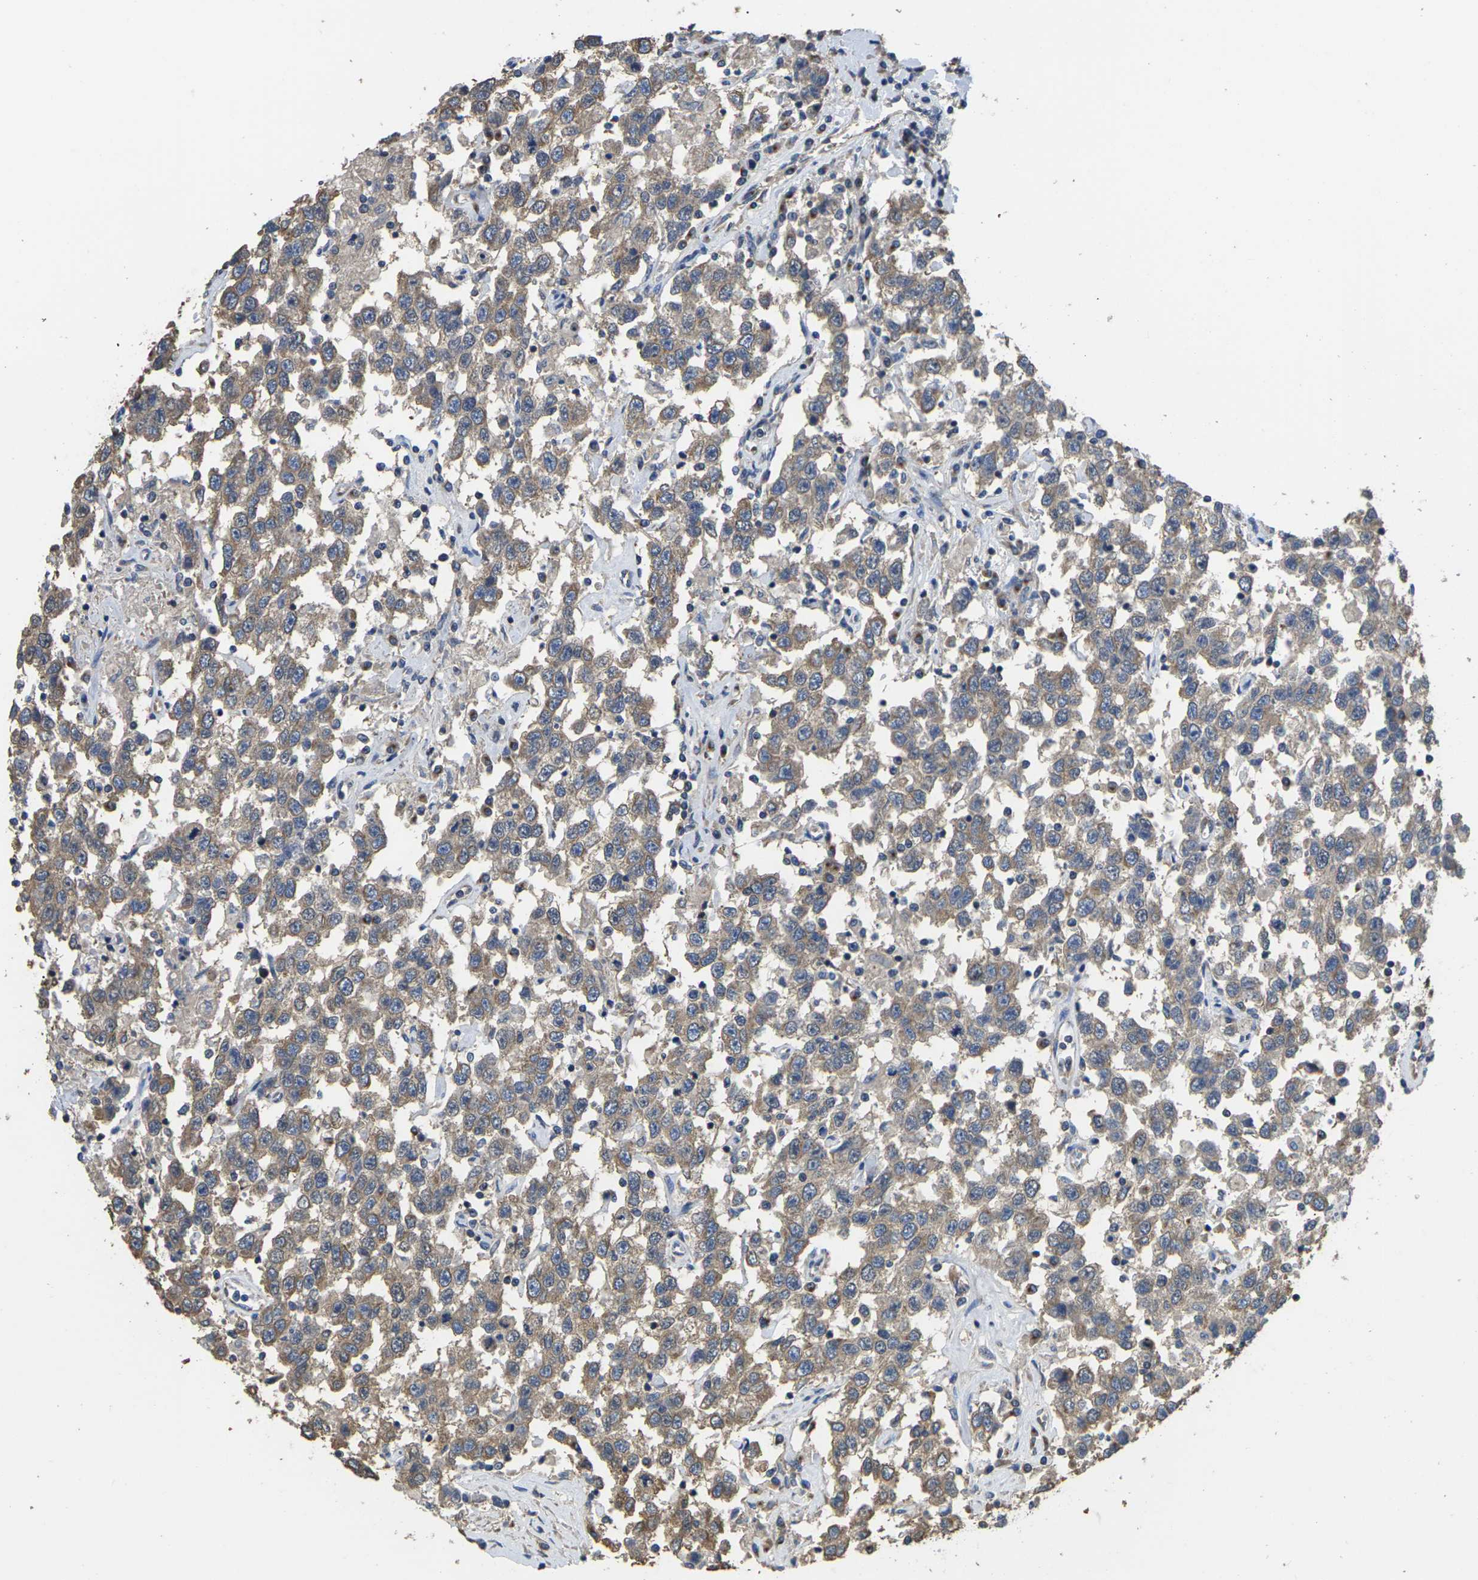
{"staining": {"intensity": "moderate", "quantity": "25%-75%", "location": "cytoplasmic/membranous"}, "tissue": "testis cancer", "cell_type": "Tumor cells", "image_type": "cancer", "snomed": [{"axis": "morphology", "description": "Seminoma, NOS"}, {"axis": "topography", "description": "Testis"}], "caption": "A histopathology image showing moderate cytoplasmic/membranous expression in about 25%-75% of tumor cells in testis cancer (seminoma), as visualized by brown immunohistochemical staining.", "gene": "TMCC2", "patient": {"sex": "male", "age": 41}}